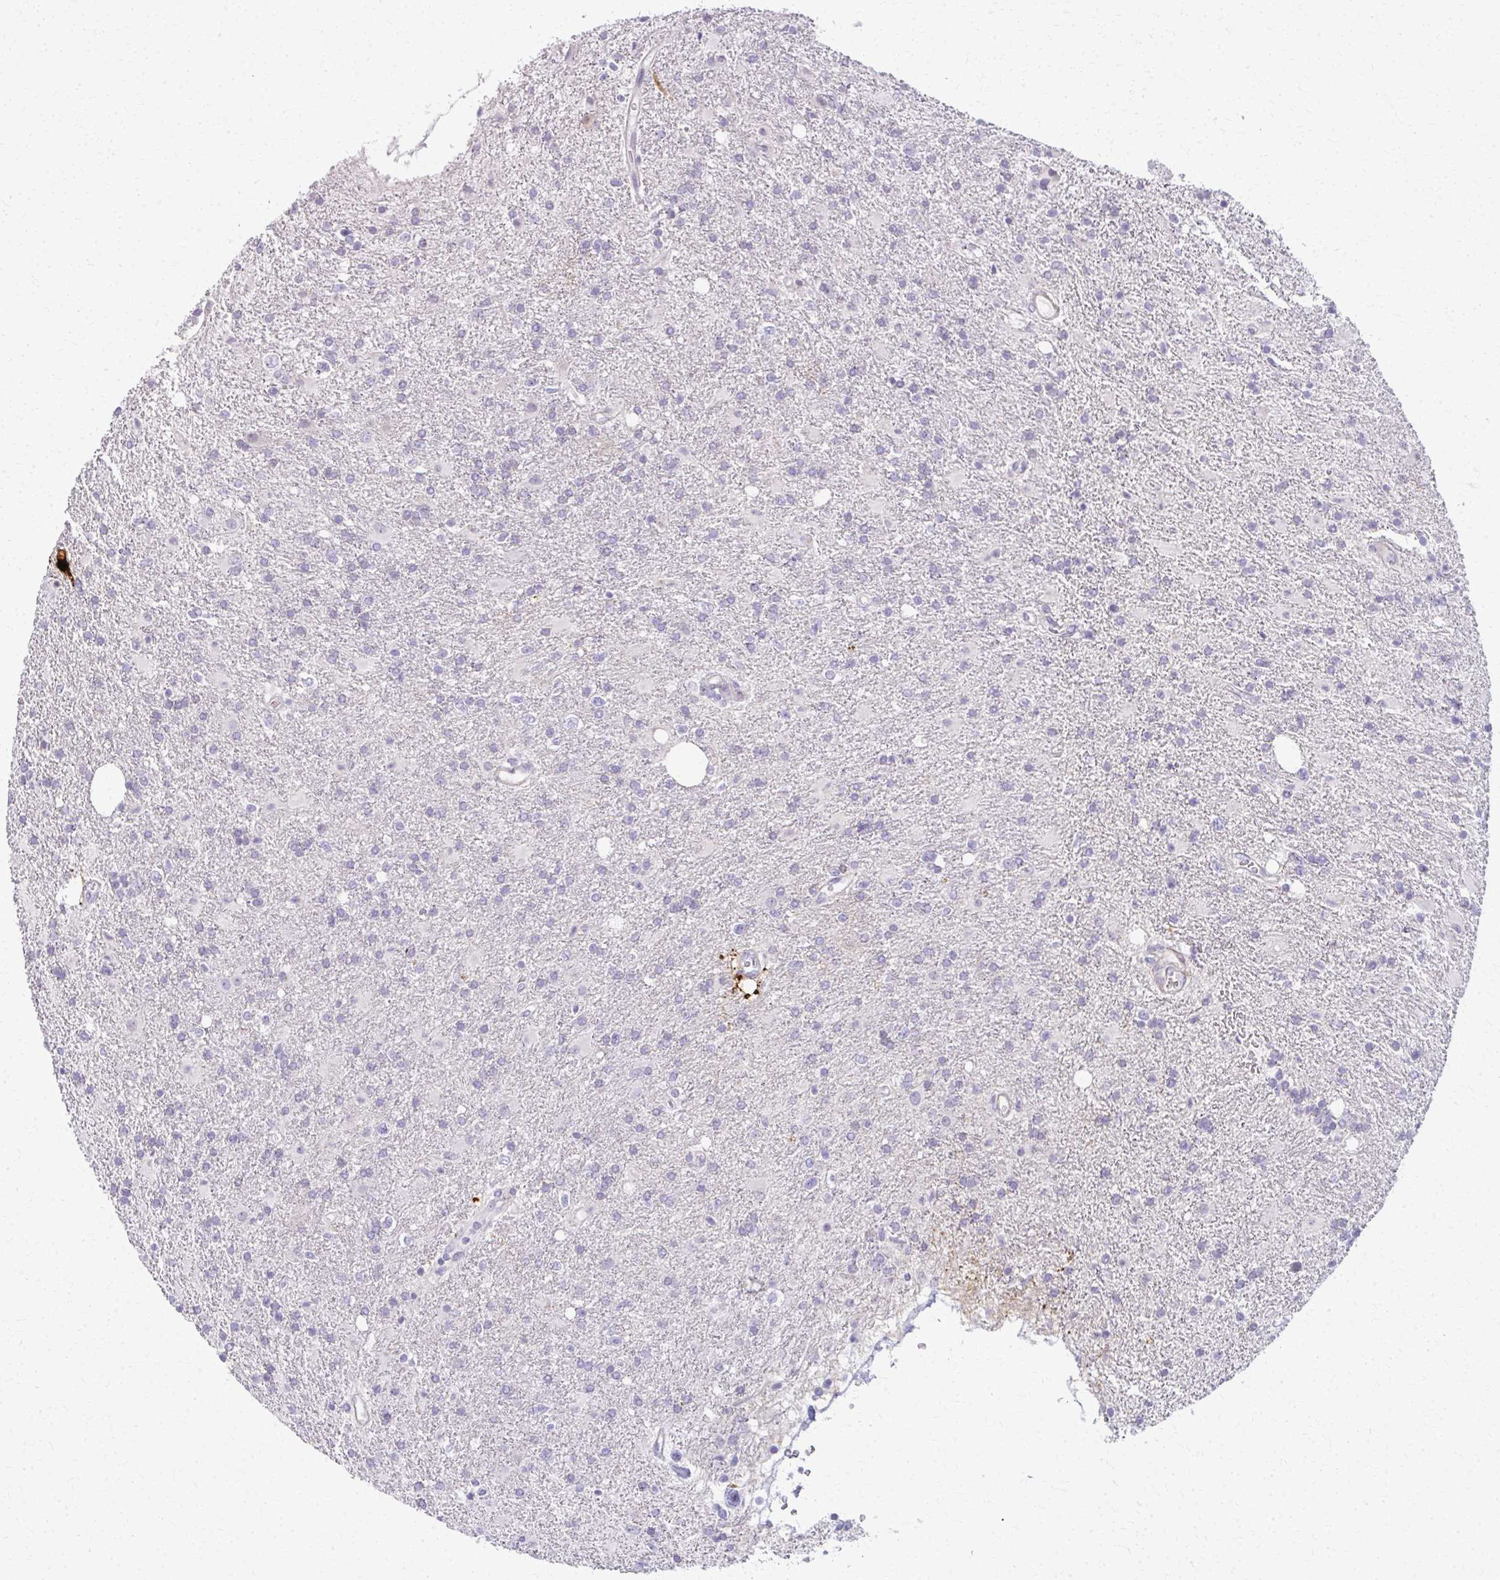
{"staining": {"intensity": "negative", "quantity": "none", "location": "none"}, "tissue": "glioma", "cell_type": "Tumor cells", "image_type": "cancer", "snomed": [{"axis": "morphology", "description": "Glioma, malignant, High grade"}, {"axis": "topography", "description": "Brain"}], "caption": "Immunohistochemical staining of human glioma demonstrates no significant expression in tumor cells. The staining is performed using DAB (3,3'-diaminobenzidine) brown chromogen with nuclei counter-stained in using hematoxylin.", "gene": "CA3", "patient": {"sex": "male", "age": 56}}